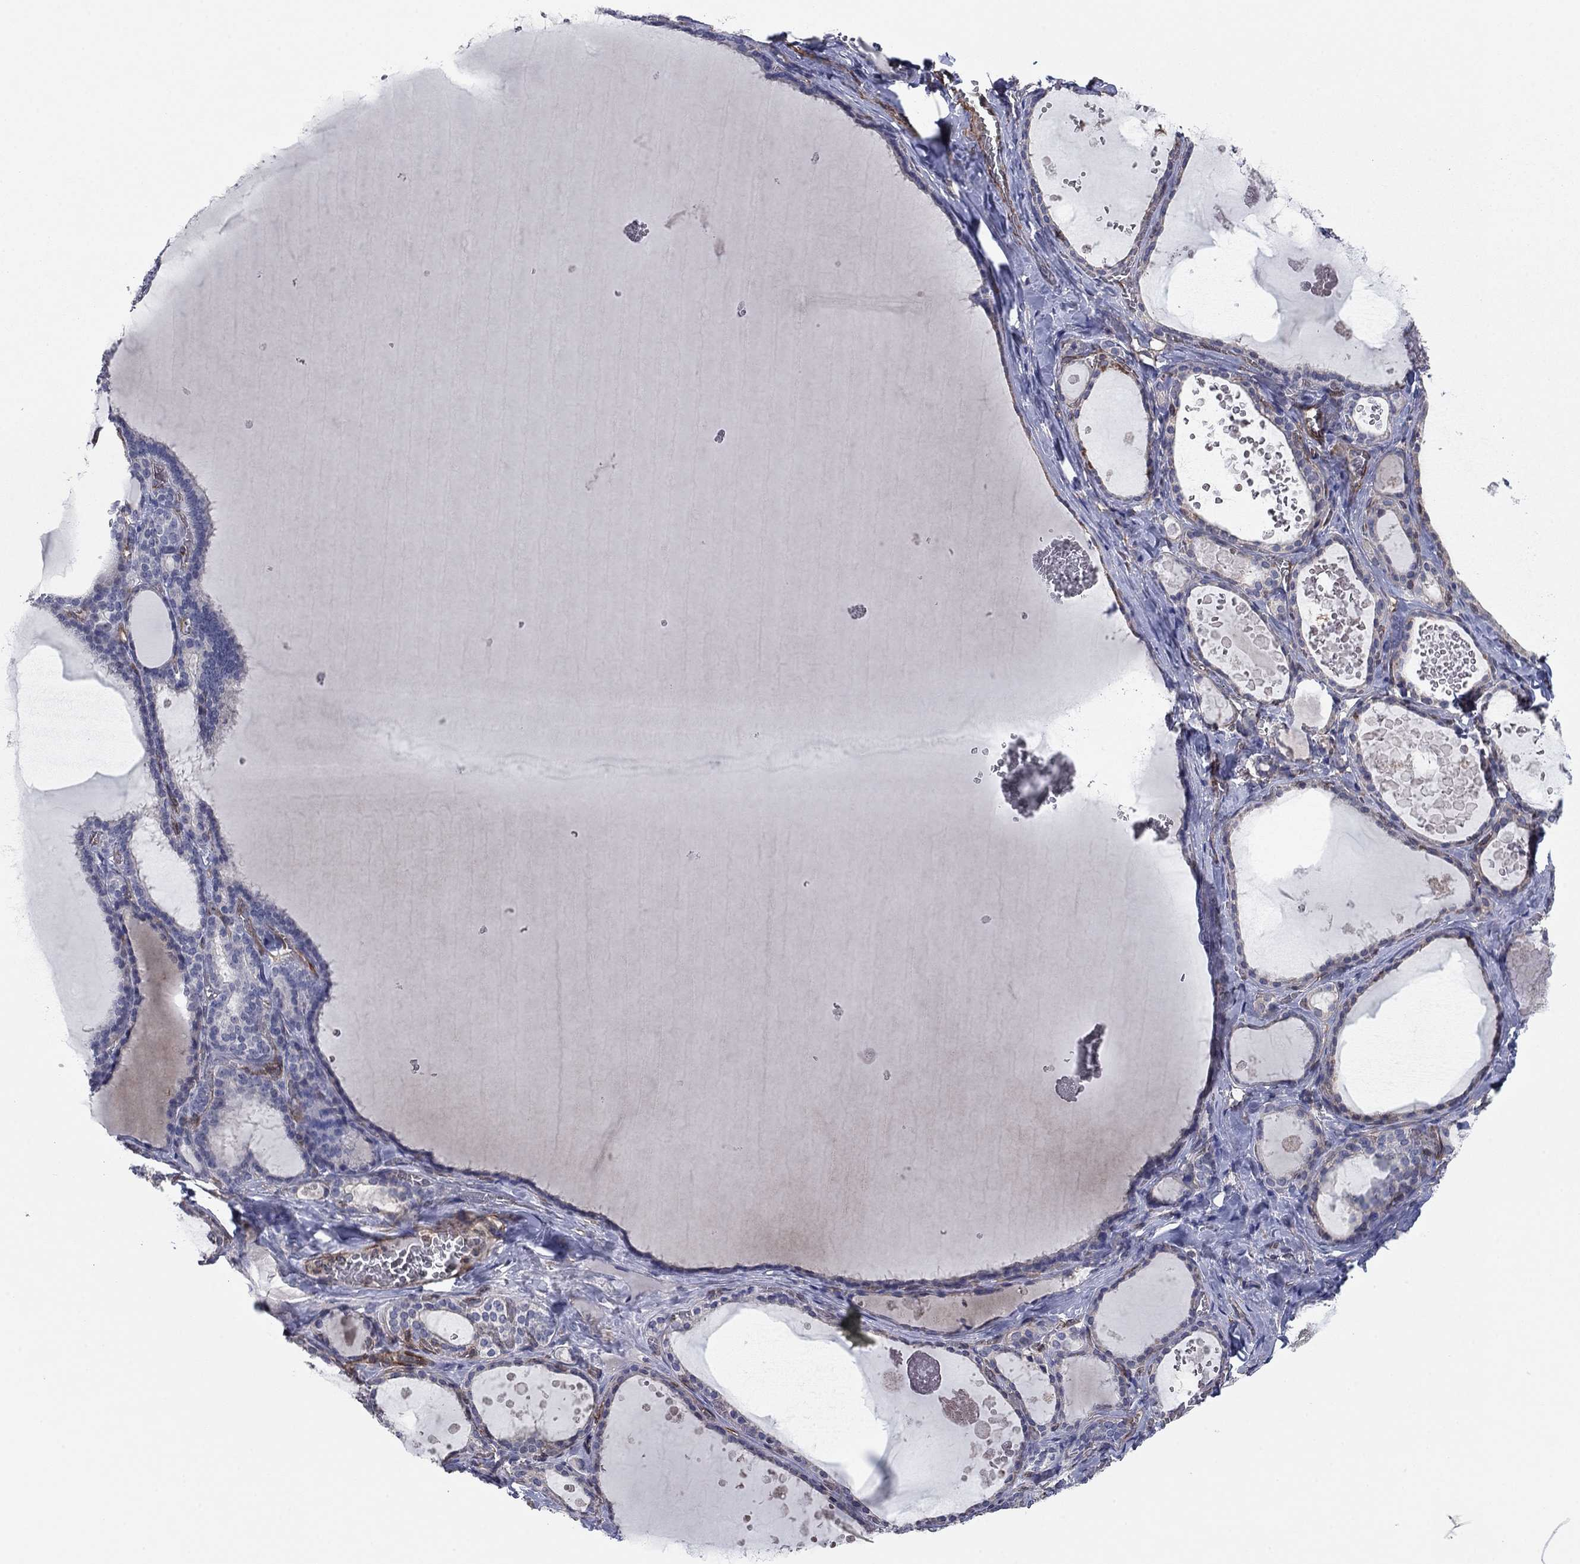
{"staining": {"intensity": "negative", "quantity": "none", "location": "none"}, "tissue": "thyroid gland", "cell_type": "Glandular cells", "image_type": "normal", "snomed": [{"axis": "morphology", "description": "Normal tissue, NOS"}, {"axis": "topography", "description": "Thyroid gland"}], "caption": "High magnification brightfield microscopy of normal thyroid gland stained with DAB (3,3'-diaminobenzidine) (brown) and counterstained with hematoxylin (blue): glandular cells show no significant expression.", "gene": "PSD4", "patient": {"sex": "female", "age": 56}}